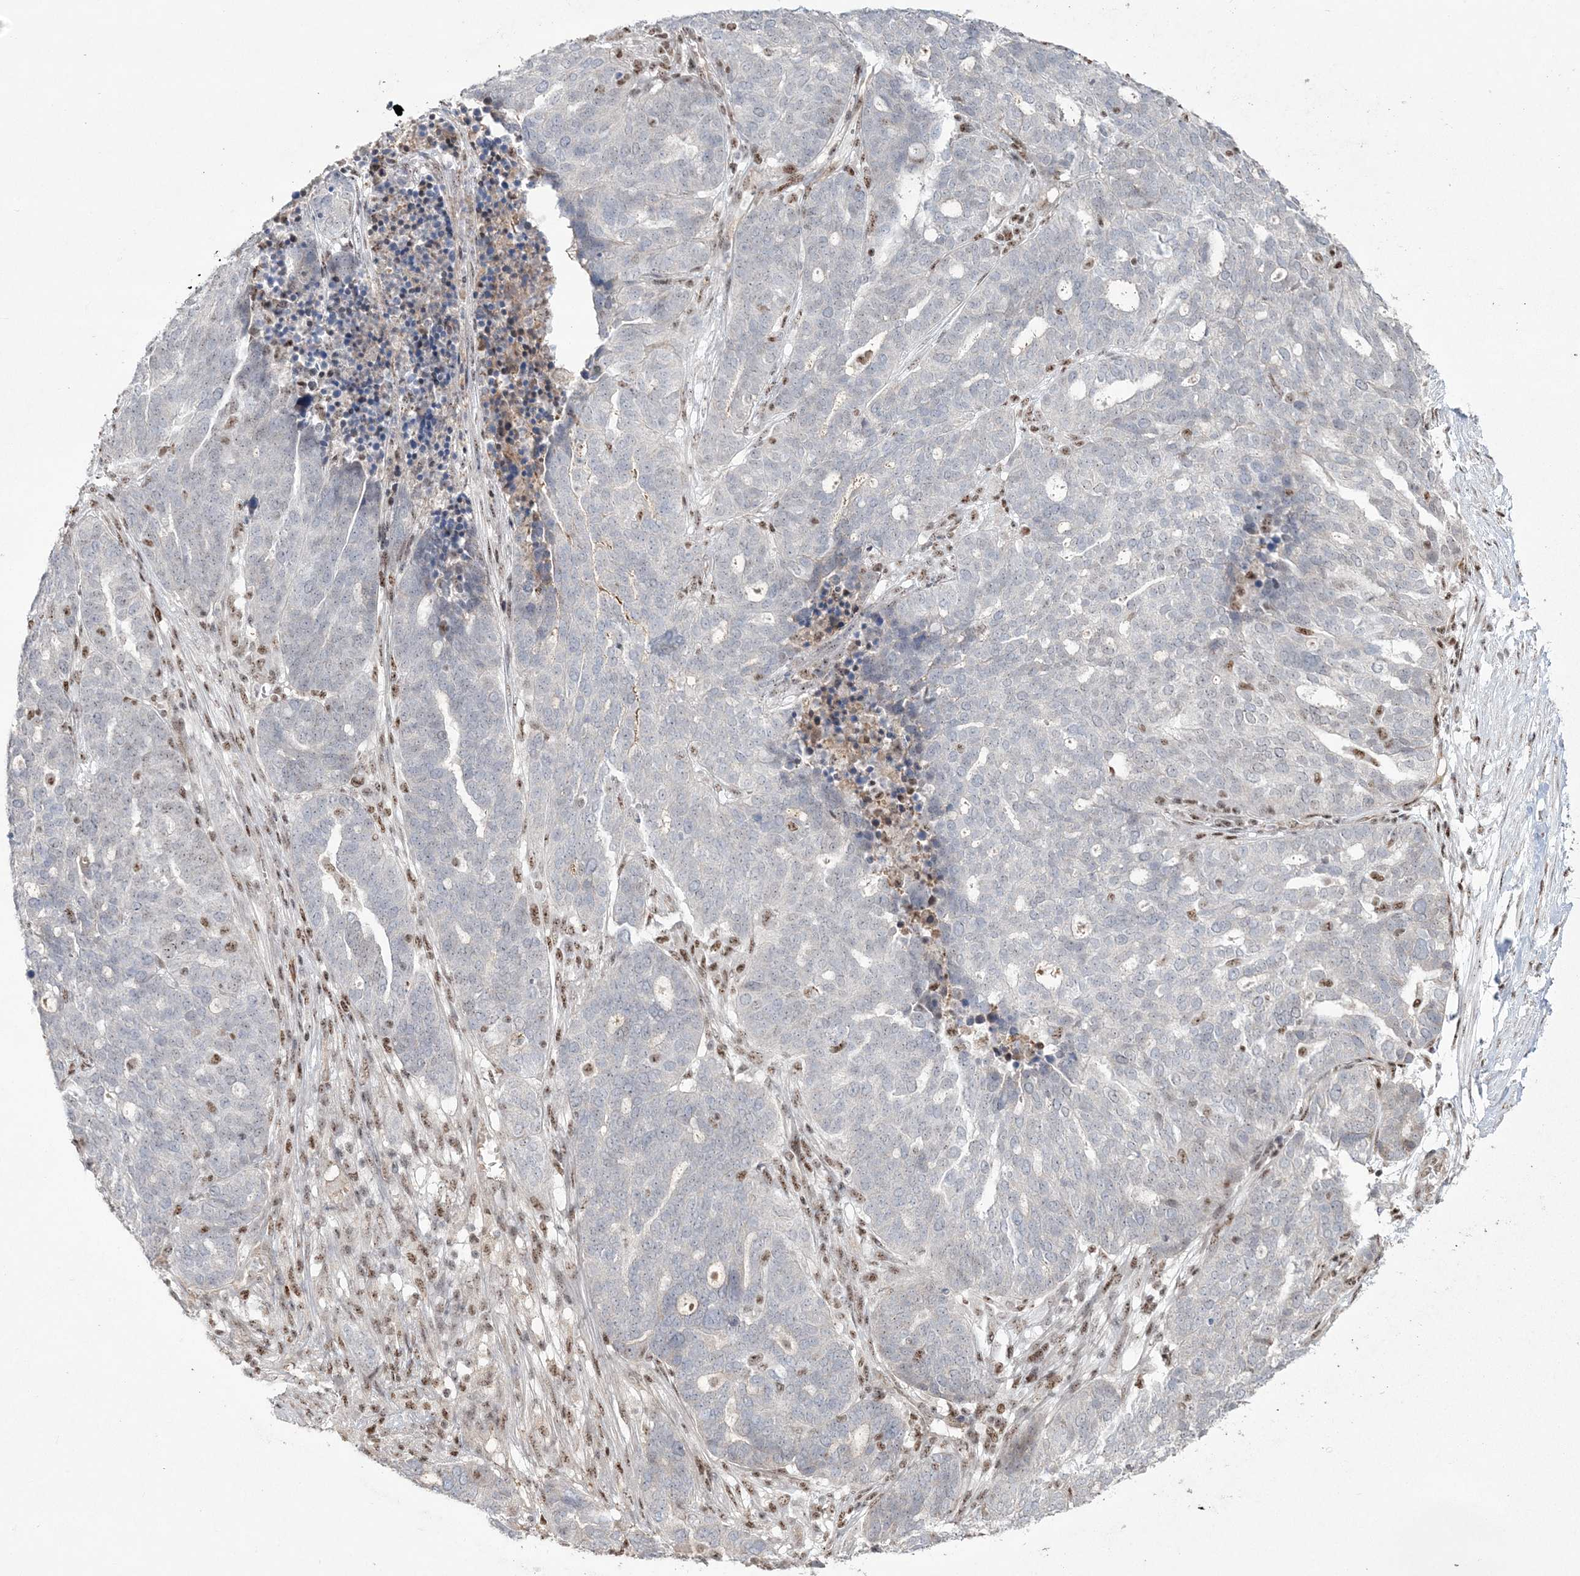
{"staining": {"intensity": "negative", "quantity": "none", "location": "none"}, "tissue": "ovarian cancer", "cell_type": "Tumor cells", "image_type": "cancer", "snomed": [{"axis": "morphology", "description": "Cystadenocarcinoma, serous, NOS"}, {"axis": "topography", "description": "Ovary"}], "caption": "A micrograph of human ovarian serous cystadenocarcinoma is negative for staining in tumor cells.", "gene": "RBM17", "patient": {"sex": "female", "age": 59}}